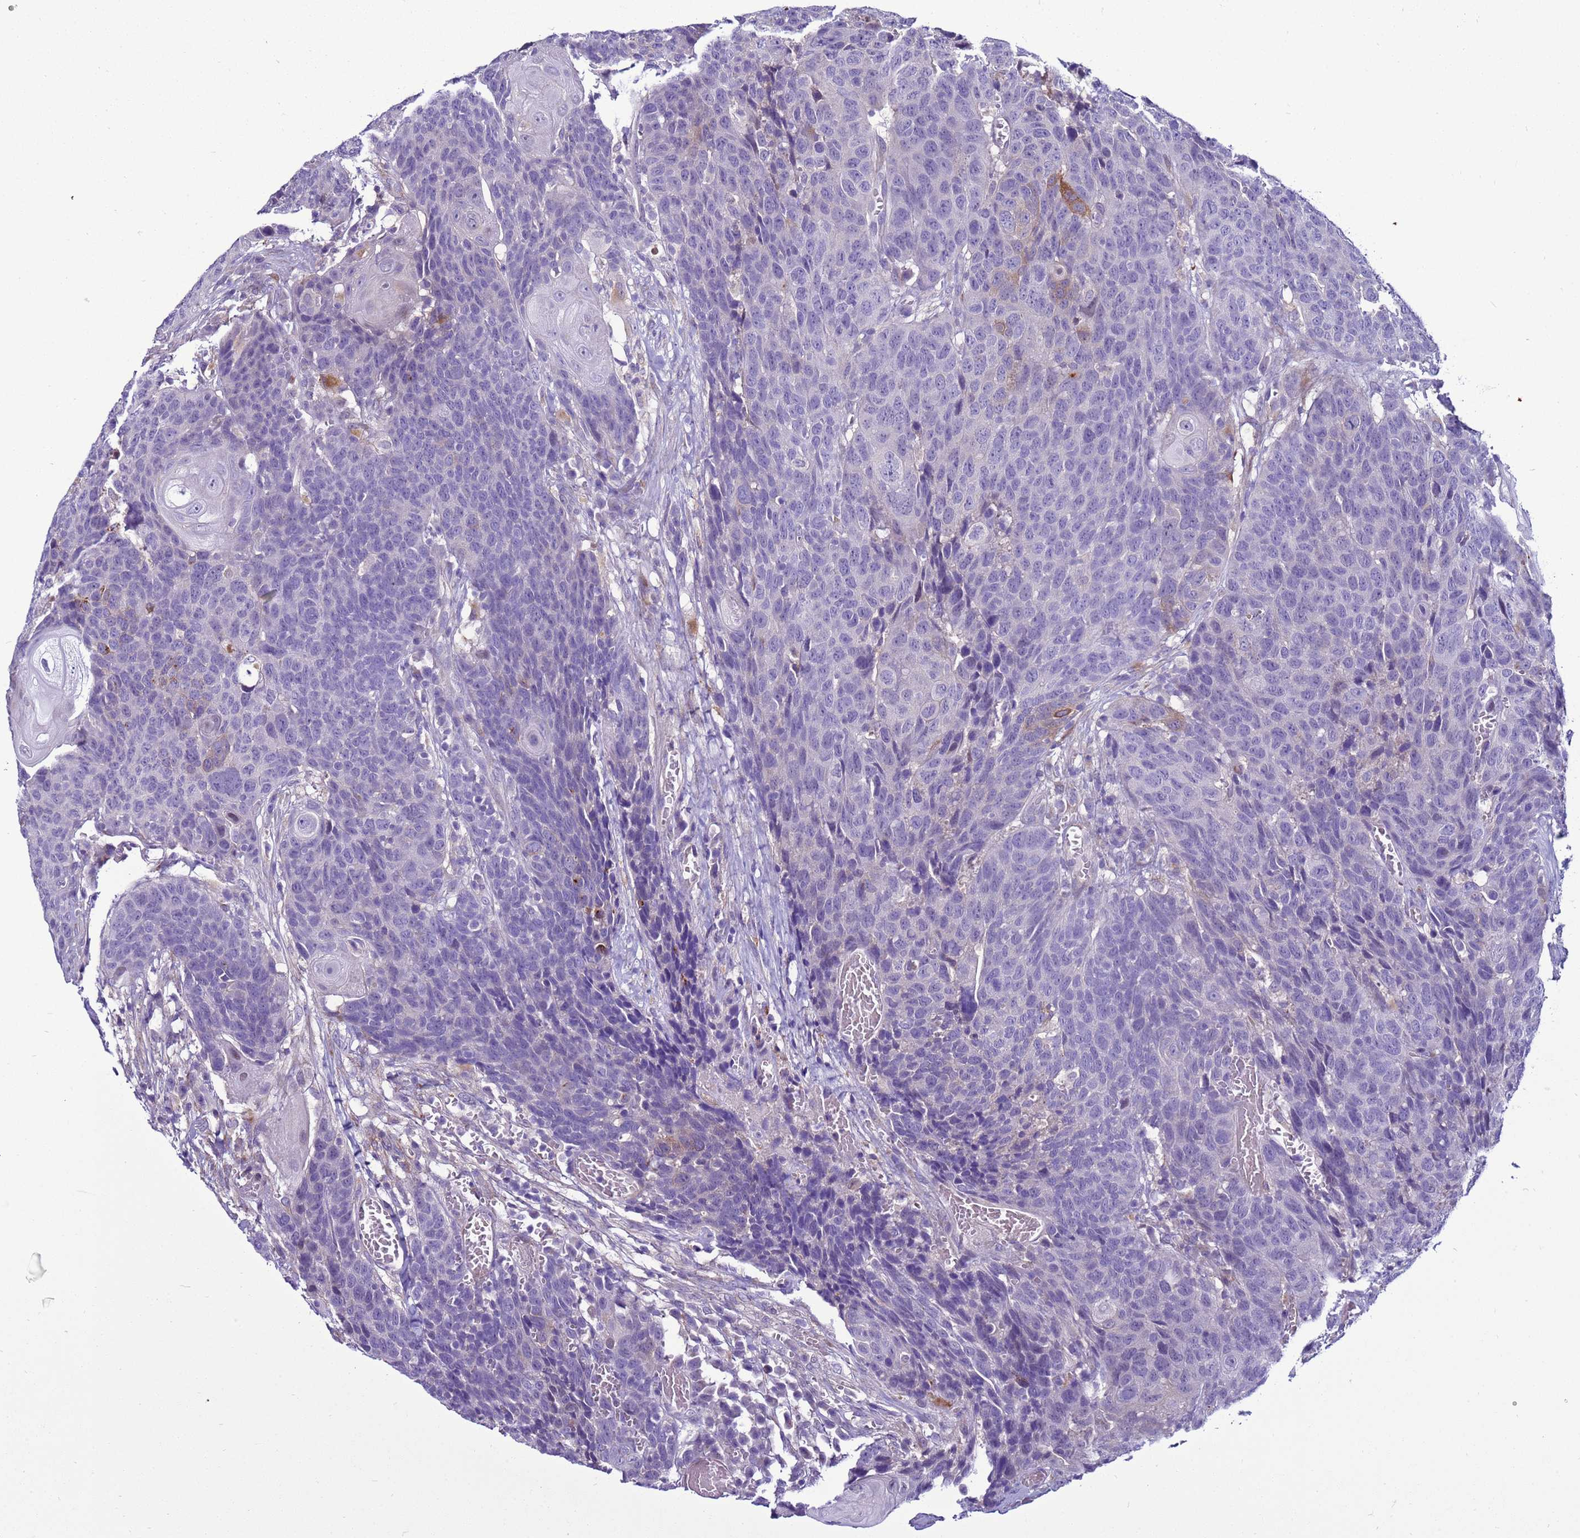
{"staining": {"intensity": "moderate", "quantity": "<25%", "location": "cytoplasmic/membranous"}, "tissue": "head and neck cancer", "cell_type": "Tumor cells", "image_type": "cancer", "snomed": [{"axis": "morphology", "description": "Squamous cell carcinoma, NOS"}, {"axis": "topography", "description": "Head-Neck"}], "caption": "Immunohistochemical staining of squamous cell carcinoma (head and neck) demonstrates low levels of moderate cytoplasmic/membranous positivity in about <25% of tumor cells.", "gene": "NAT2", "patient": {"sex": "male", "age": 66}}